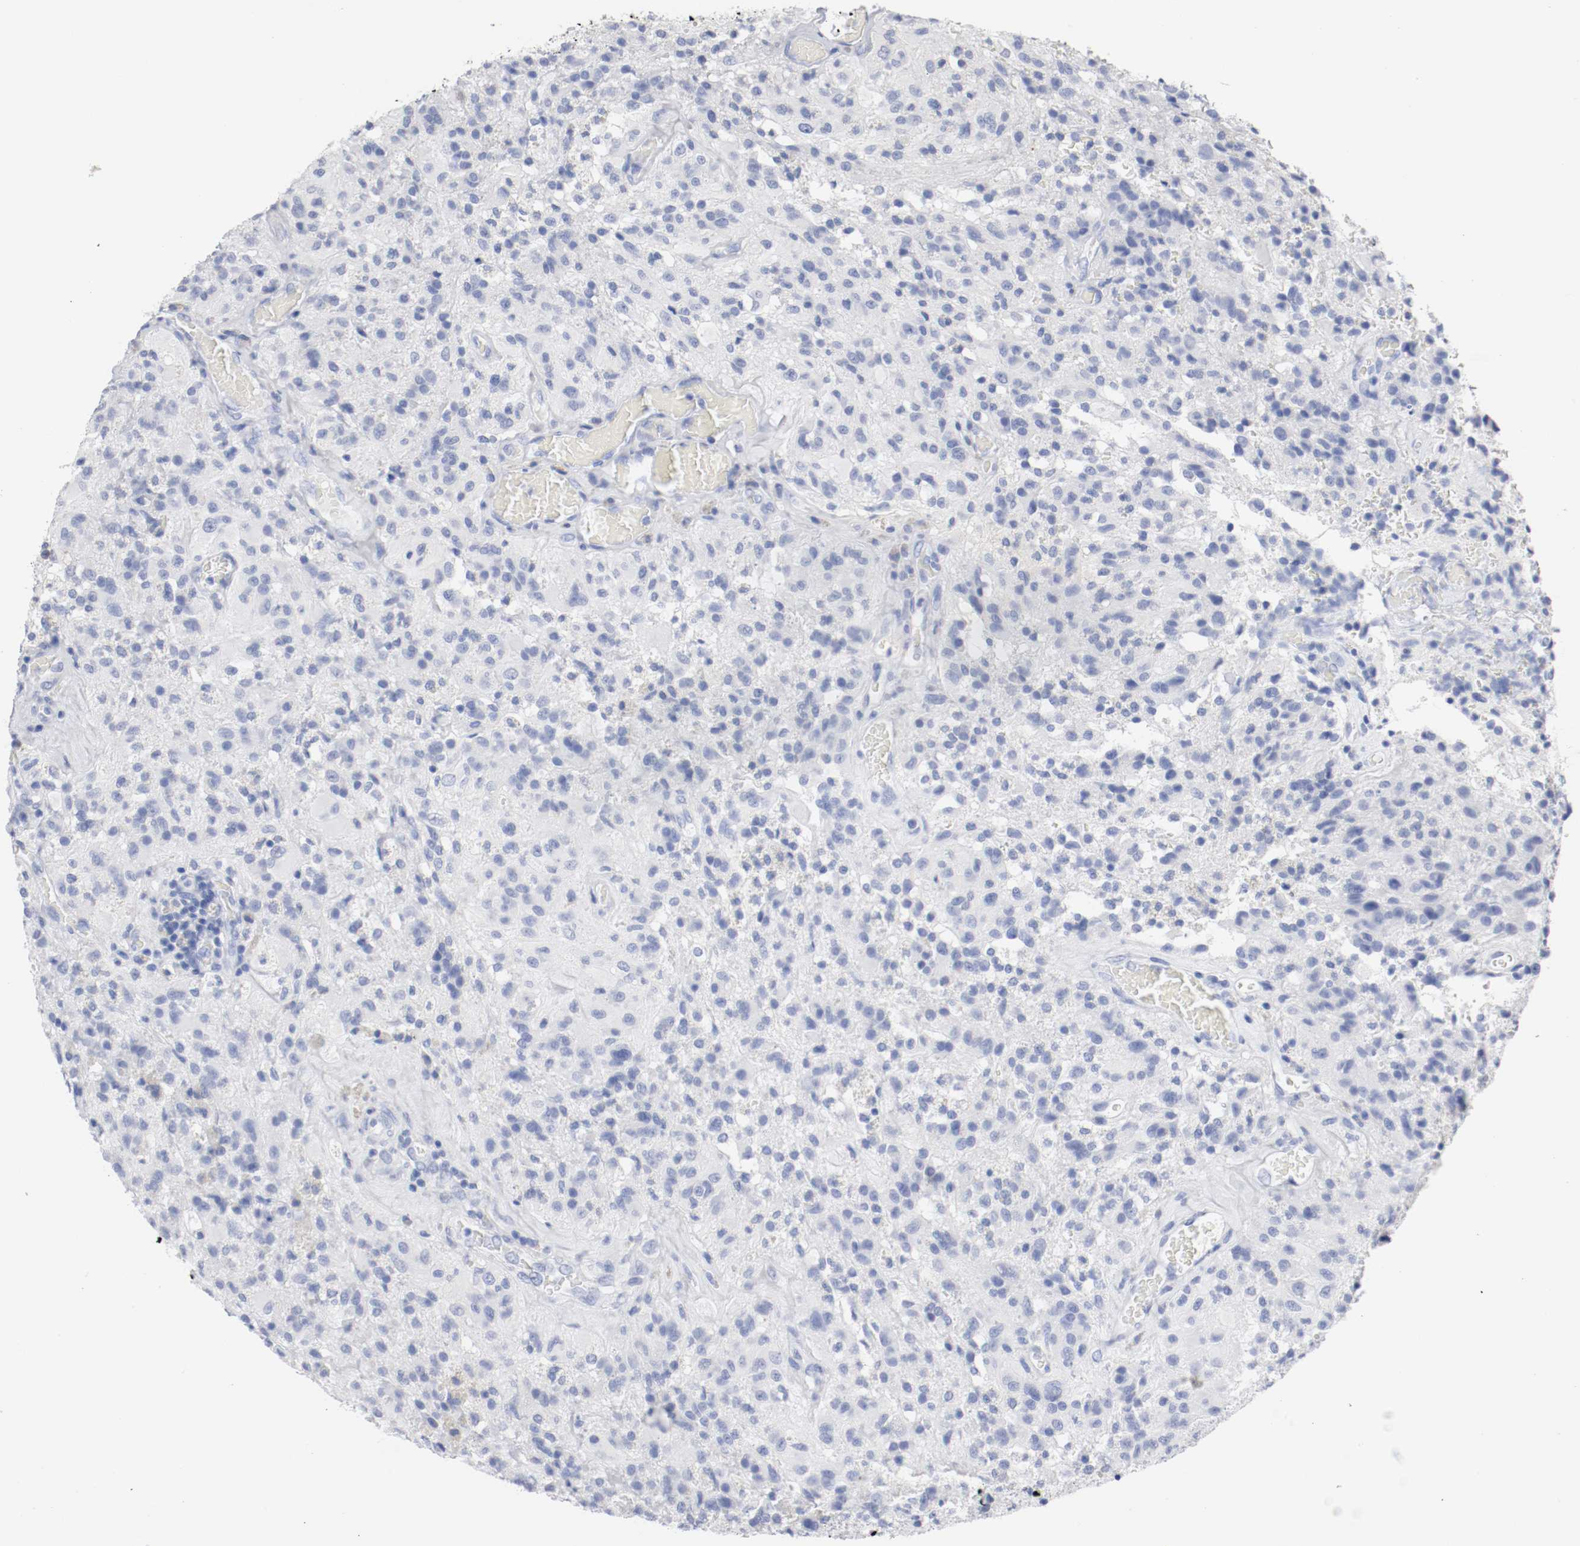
{"staining": {"intensity": "negative", "quantity": "none", "location": "none"}, "tissue": "glioma", "cell_type": "Tumor cells", "image_type": "cancer", "snomed": [{"axis": "morphology", "description": "Normal tissue, NOS"}, {"axis": "morphology", "description": "Glioma, malignant, High grade"}, {"axis": "topography", "description": "Cerebral cortex"}], "caption": "Immunohistochemistry (IHC) photomicrograph of neoplastic tissue: human glioma stained with DAB (3,3'-diaminobenzidine) exhibits no significant protein expression in tumor cells.", "gene": "GAD1", "patient": {"sex": "male", "age": 56}}